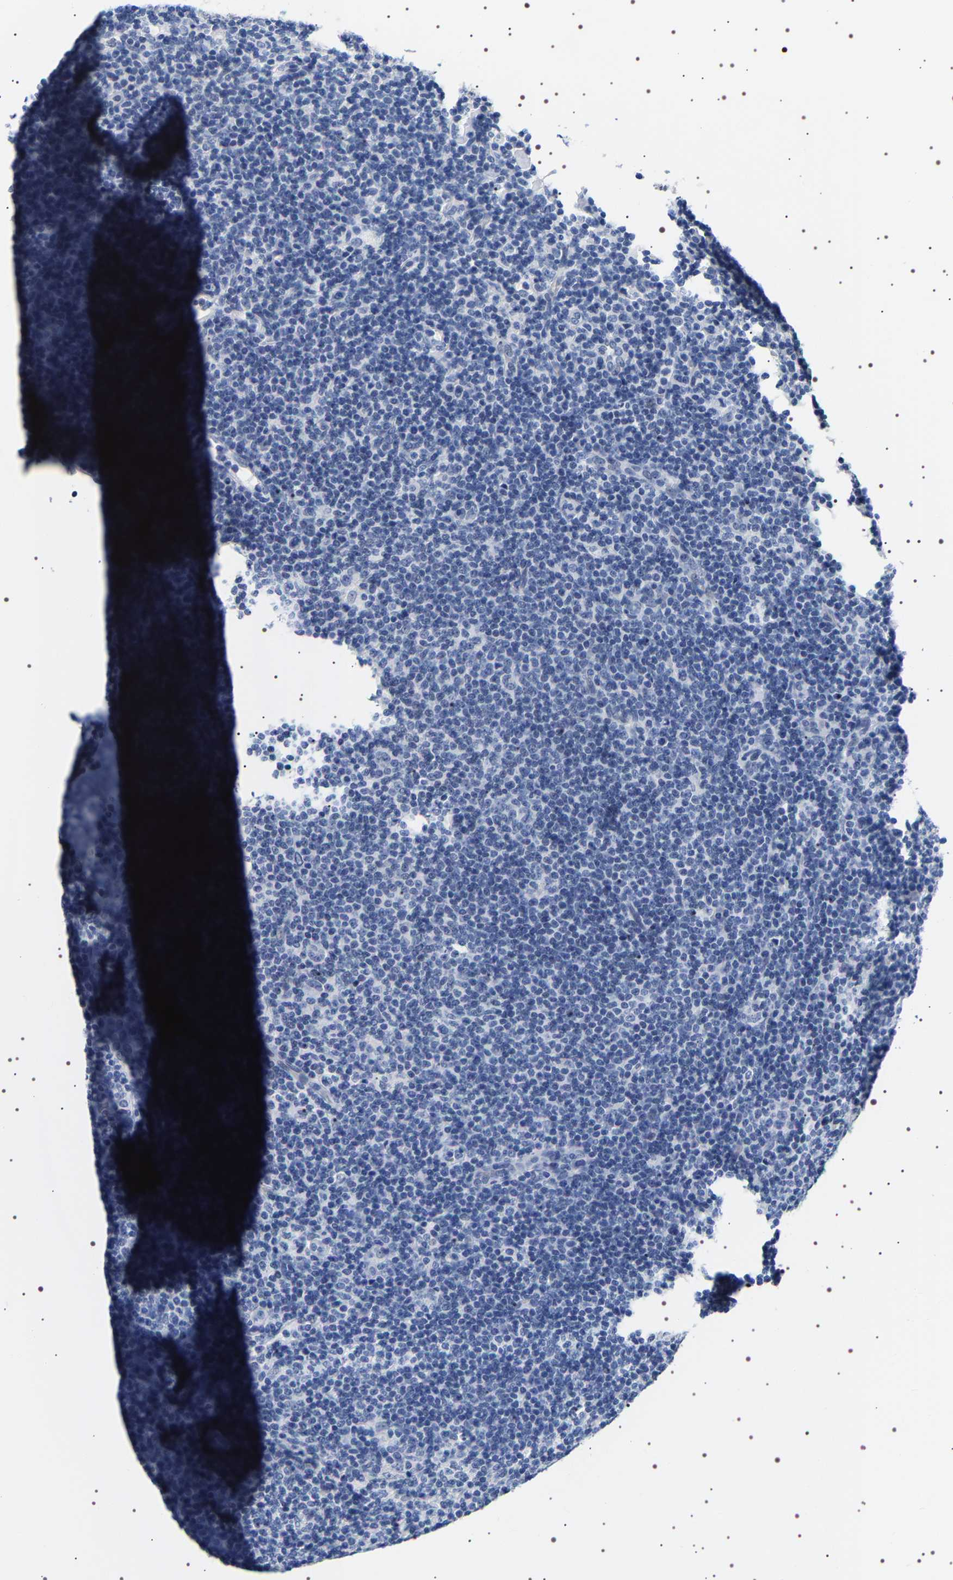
{"staining": {"intensity": "negative", "quantity": "none", "location": "none"}, "tissue": "lymphoma", "cell_type": "Tumor cells", "image_type": "cancer", "snomed": [{"axis": "morphology", "description": "Hodgkin's disease, NOS"}, {"axis": "topography", "description": "Lymph node"}], "caption": "Immunohistochemistry (IHC) histopathology image of neoplastic tissue: human Hodgkin's disease stained with DAB (3,3'-diaminobenzidine) exhibits no significant protein positivity in tumor cells. (IHC, brightfield microscopy, high magnification).", "gene": "UBQLN3", "patient": {"sex": "female", "age": 57}}